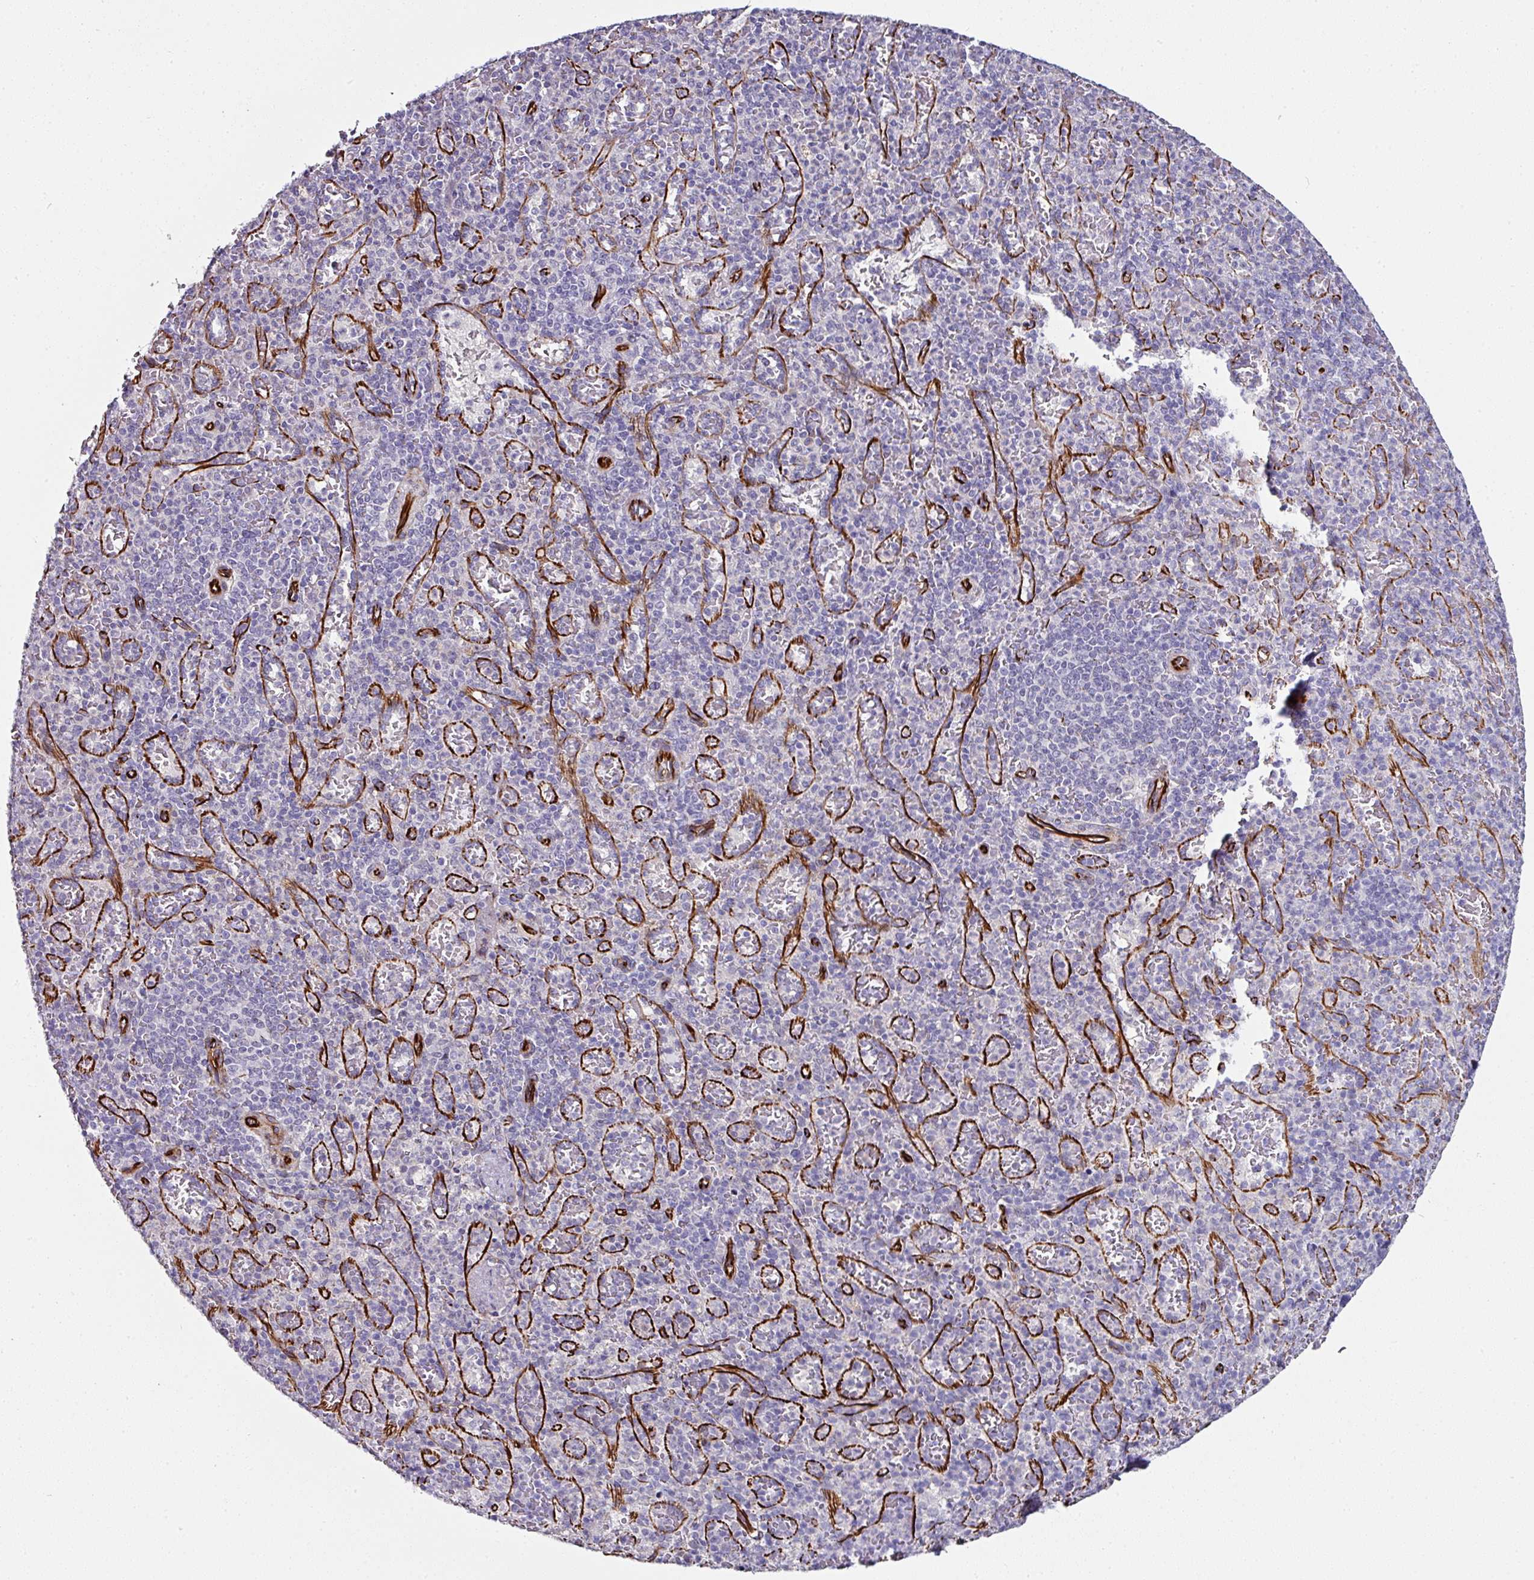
{"staining": {"intensity": "negative", "quantity": "none", "location": "none"}, "tissue": "spleen", "cell_type": "Cells in red pulp", "image_type": "normal", "snomed": [{"axis": "morphology", "description": "Normal tissue, NOS"}, {"axis": "topography", "description": "Spleen"}], "caption": "High magnification brightfield microscopy of unremarkable spleen stained with DAB (brown) and counterstained with hematoxylin (blue): cells in red pulp show no significant staining. (DAB (3,3'-diaminobenzidine) immunohistochemistry with hematoxylin counter stain).", "gene": "TMPRSS9", "patient": {"sex": "female", "age": 74}}